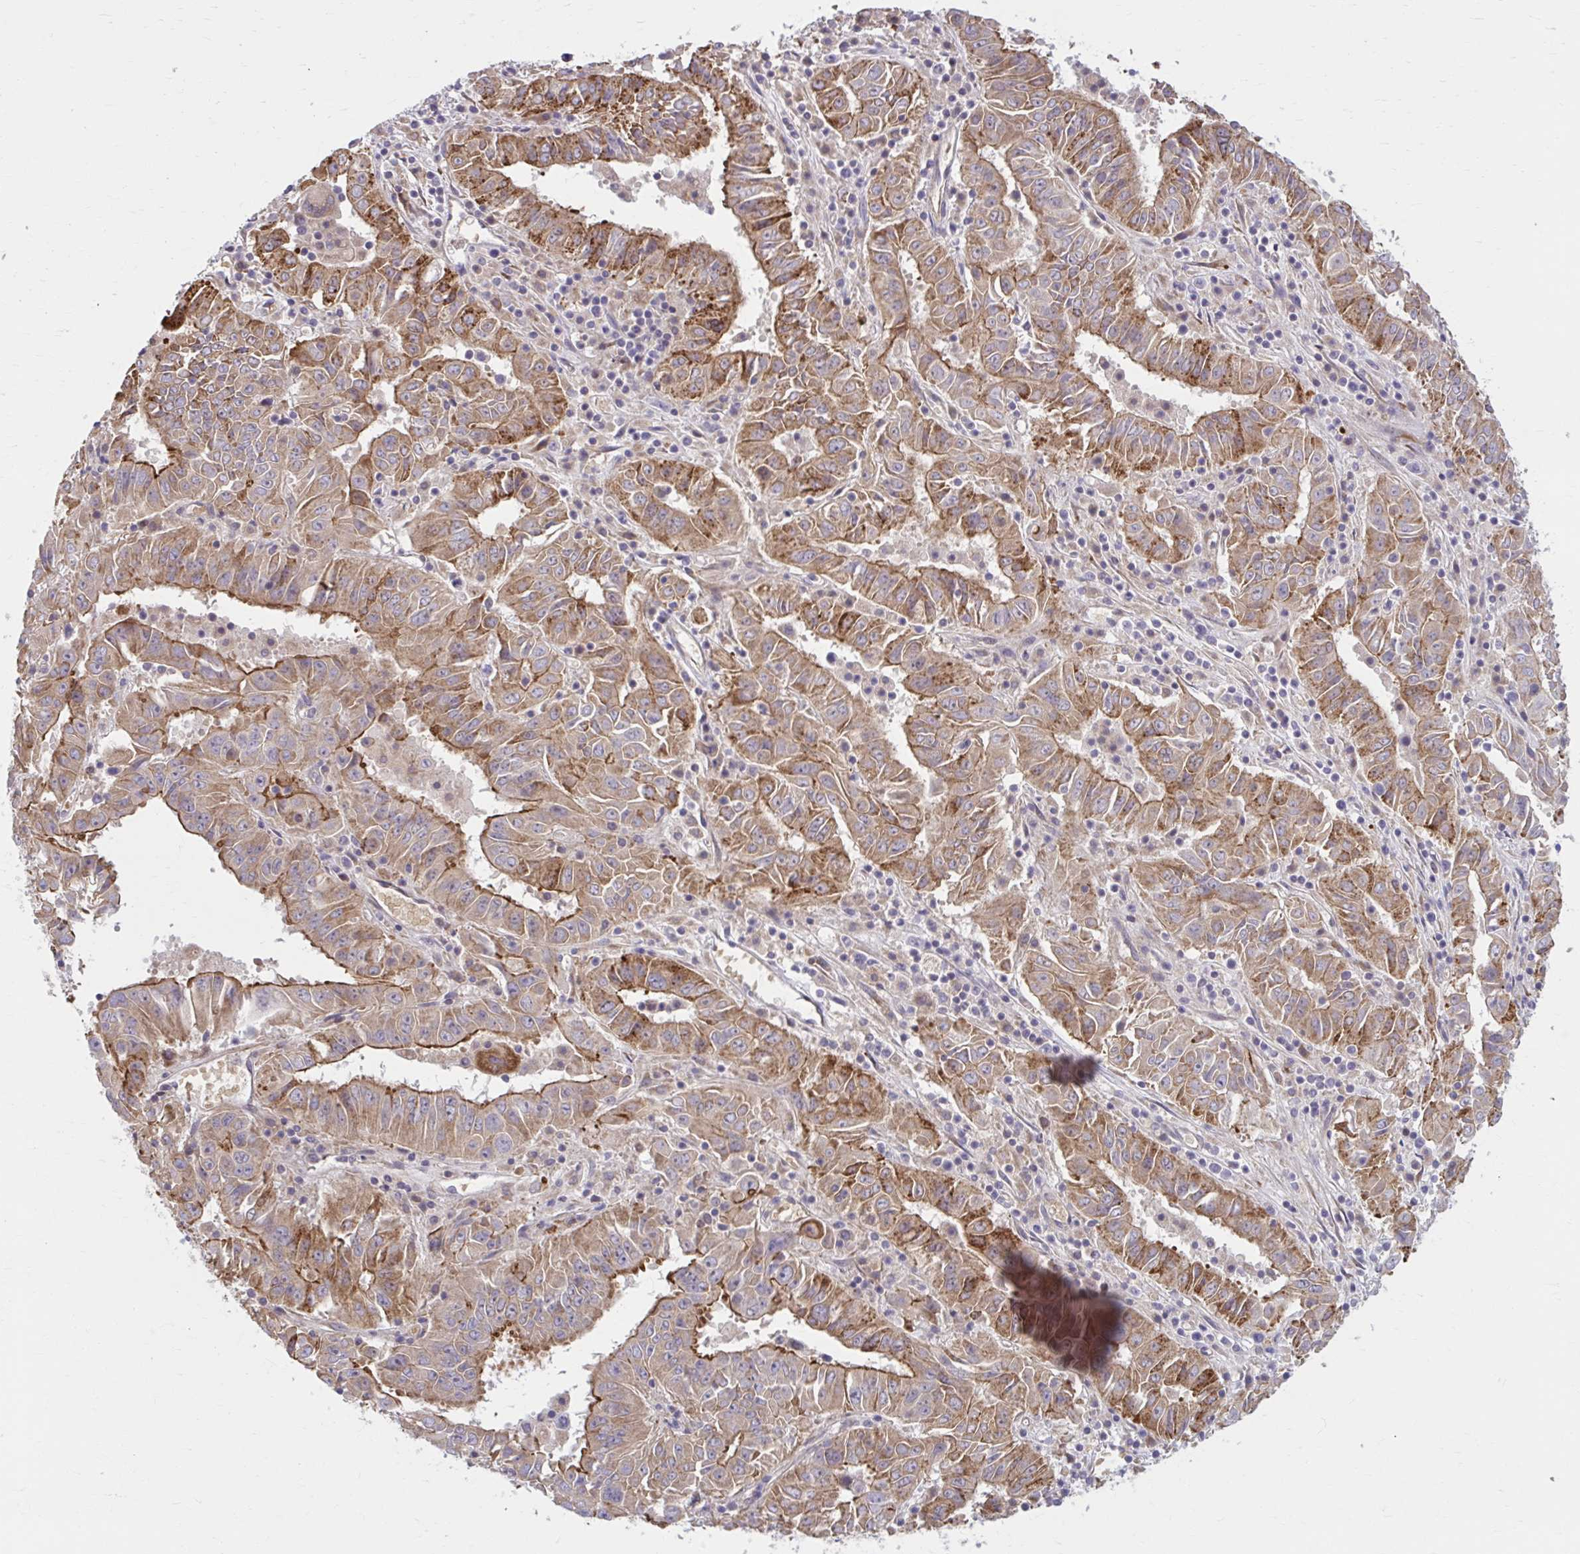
{"staining": {"intensity": "strong", "quantity": ">75%", "location": "cytoplasmic/membranous"}, "tissue": "pancreatic cancer", "cell_type": "Tumor cells", "image_type": "cancer", "snomed": [{"axis": "morphology", "description": "Adenocarcinoma, NOS"}, {"axis": "topography", "description": "Pancreas"}], "caption": "Immunohistochemical staining of adenocarcinoma (pancreatic) exhibits high levels of strong cytoplasmic/membranous staining in about >75% of tumor cells.", "gene": "SNF8", "patient": {"sex": "male", "age": 63}}